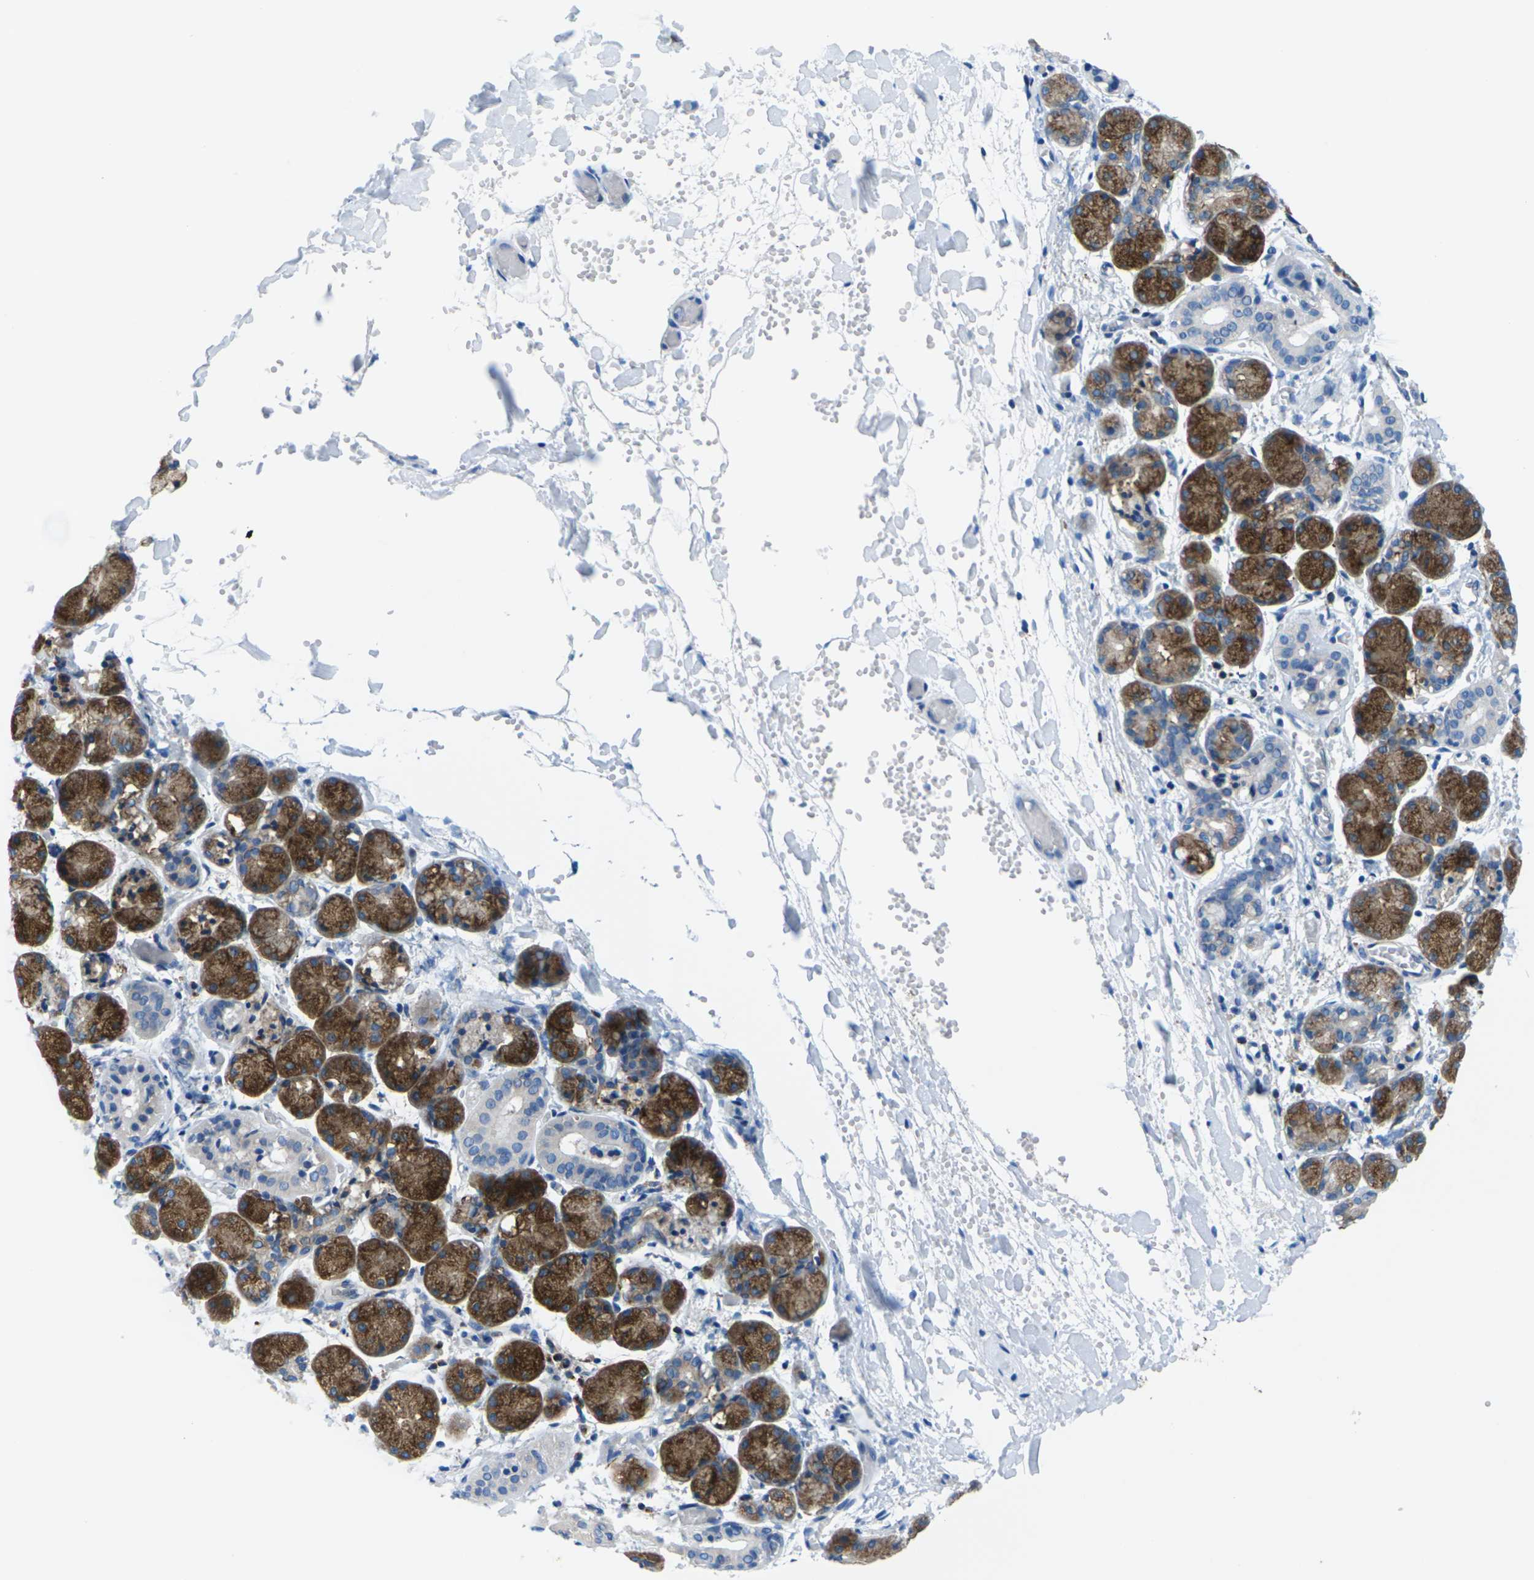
{"staining": {"intensity": "strong", "quantity": ">75%", "location": "cytoplasmic/membranous"}, "tissue": "salivary gland", "cell_type": "Glandular cells", "image_type": "normal", "snomed": [{"axis": "morphology", "description": "Normal tissue, NOS"}, {"axis": "topography", "description": "Salivary gland"}], "caption": "Glandular cells show high levels of strong cytoplasmic/membranous positivity in approximately >75% of cells in benign human salivary gland.", "gene": "SYNGR2", "patient": {"sex": "female", "age": 24}}